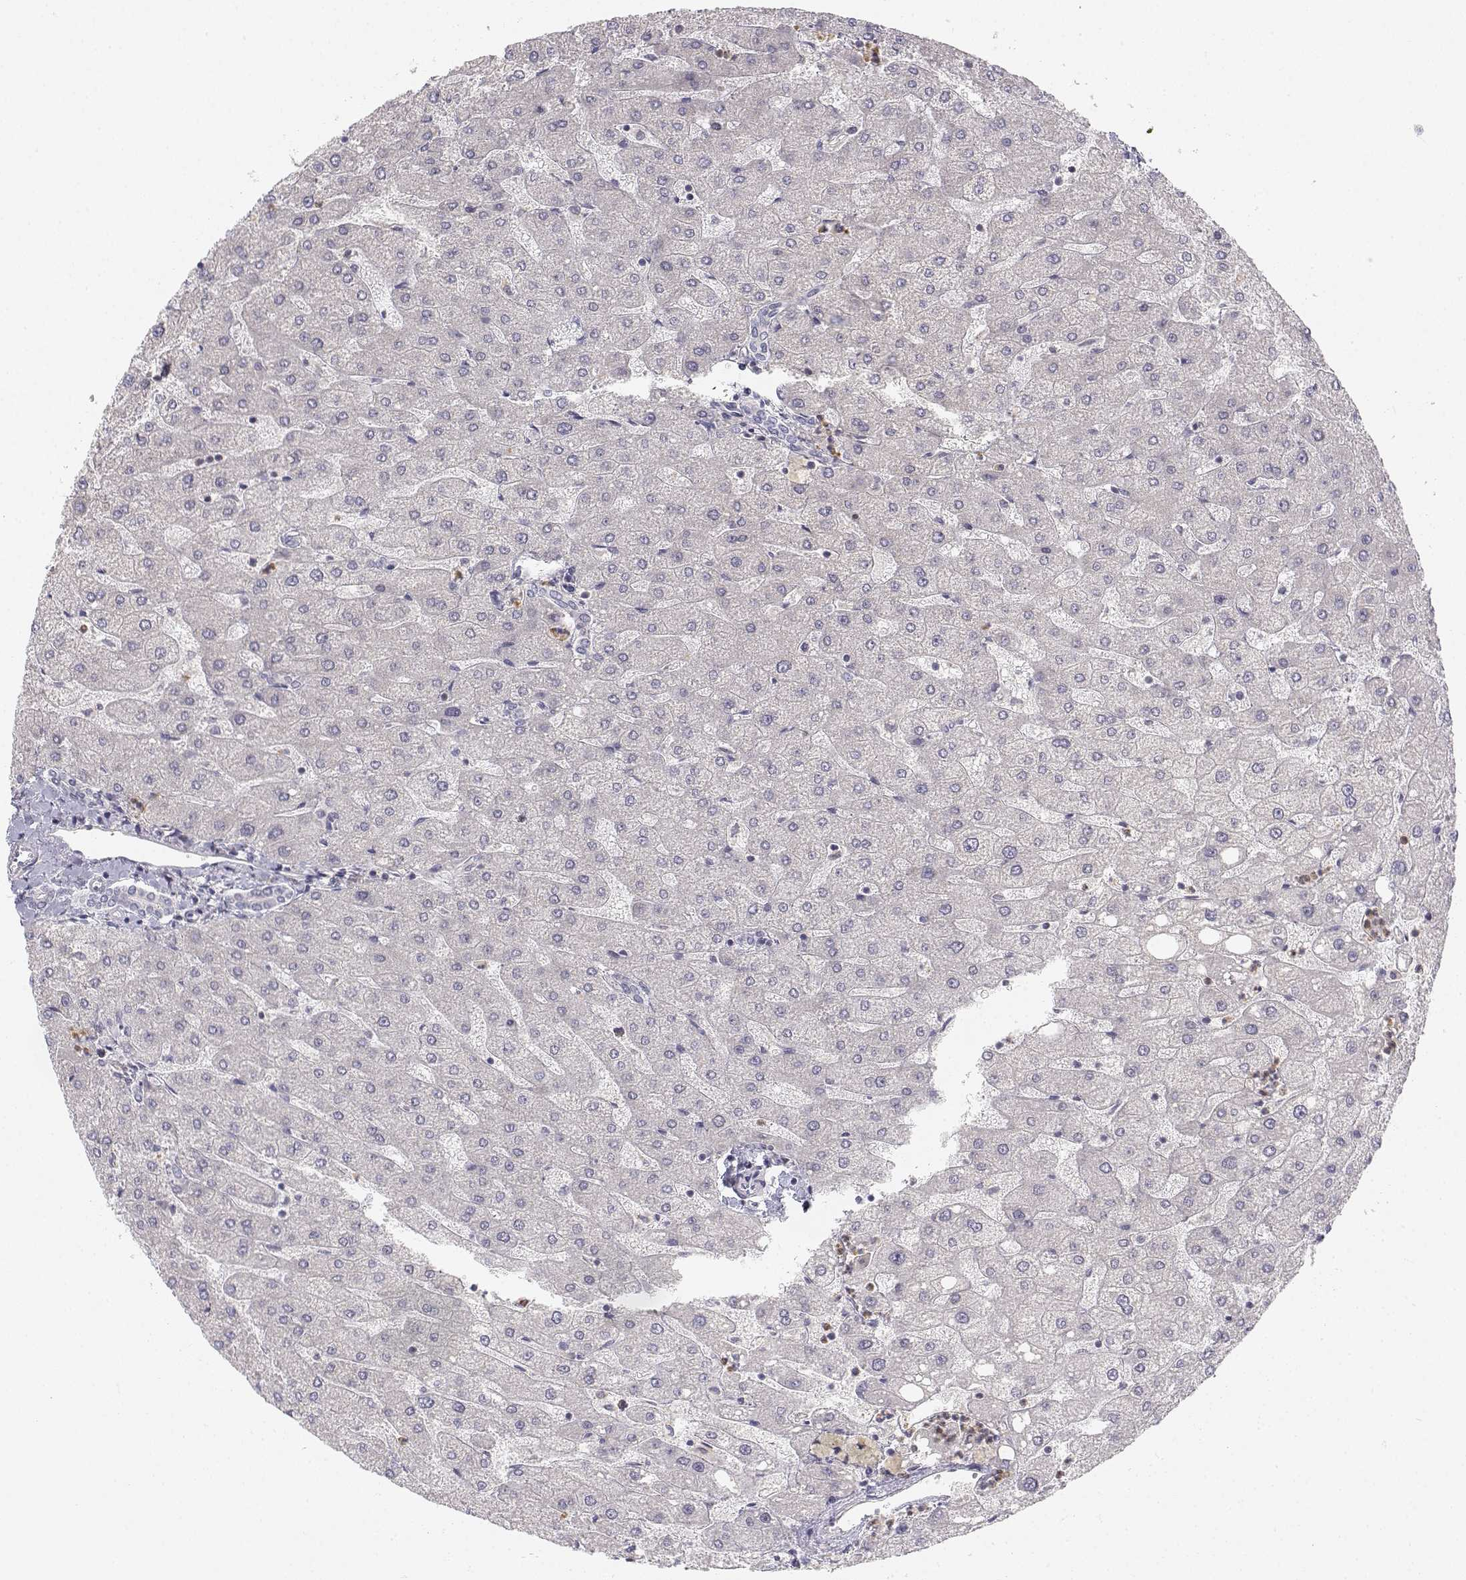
{"staining": {"intensity": "negative", "quantity": "none", "location": "none"}, "tissue": "liver", "cell_type": "Cholangiocytes", "image_type": "normal", "snomed": [{"axis": "morphology", "description": "Normal tissue, NOS"}, {"axis": "topography", "description": "Liver"}], "caption": "IHC image of unremarkable liver: human liver stained with DAB (3,3'-diaminobenzidine) reveals no significant protein staining in cholangiocytes. The staining is performed using DAB brown chromogen with nuclei counter-stained in using hematoxylin.", "gene": "GLIPR1L2", "patient": {"sex": "male", "age": 67}}